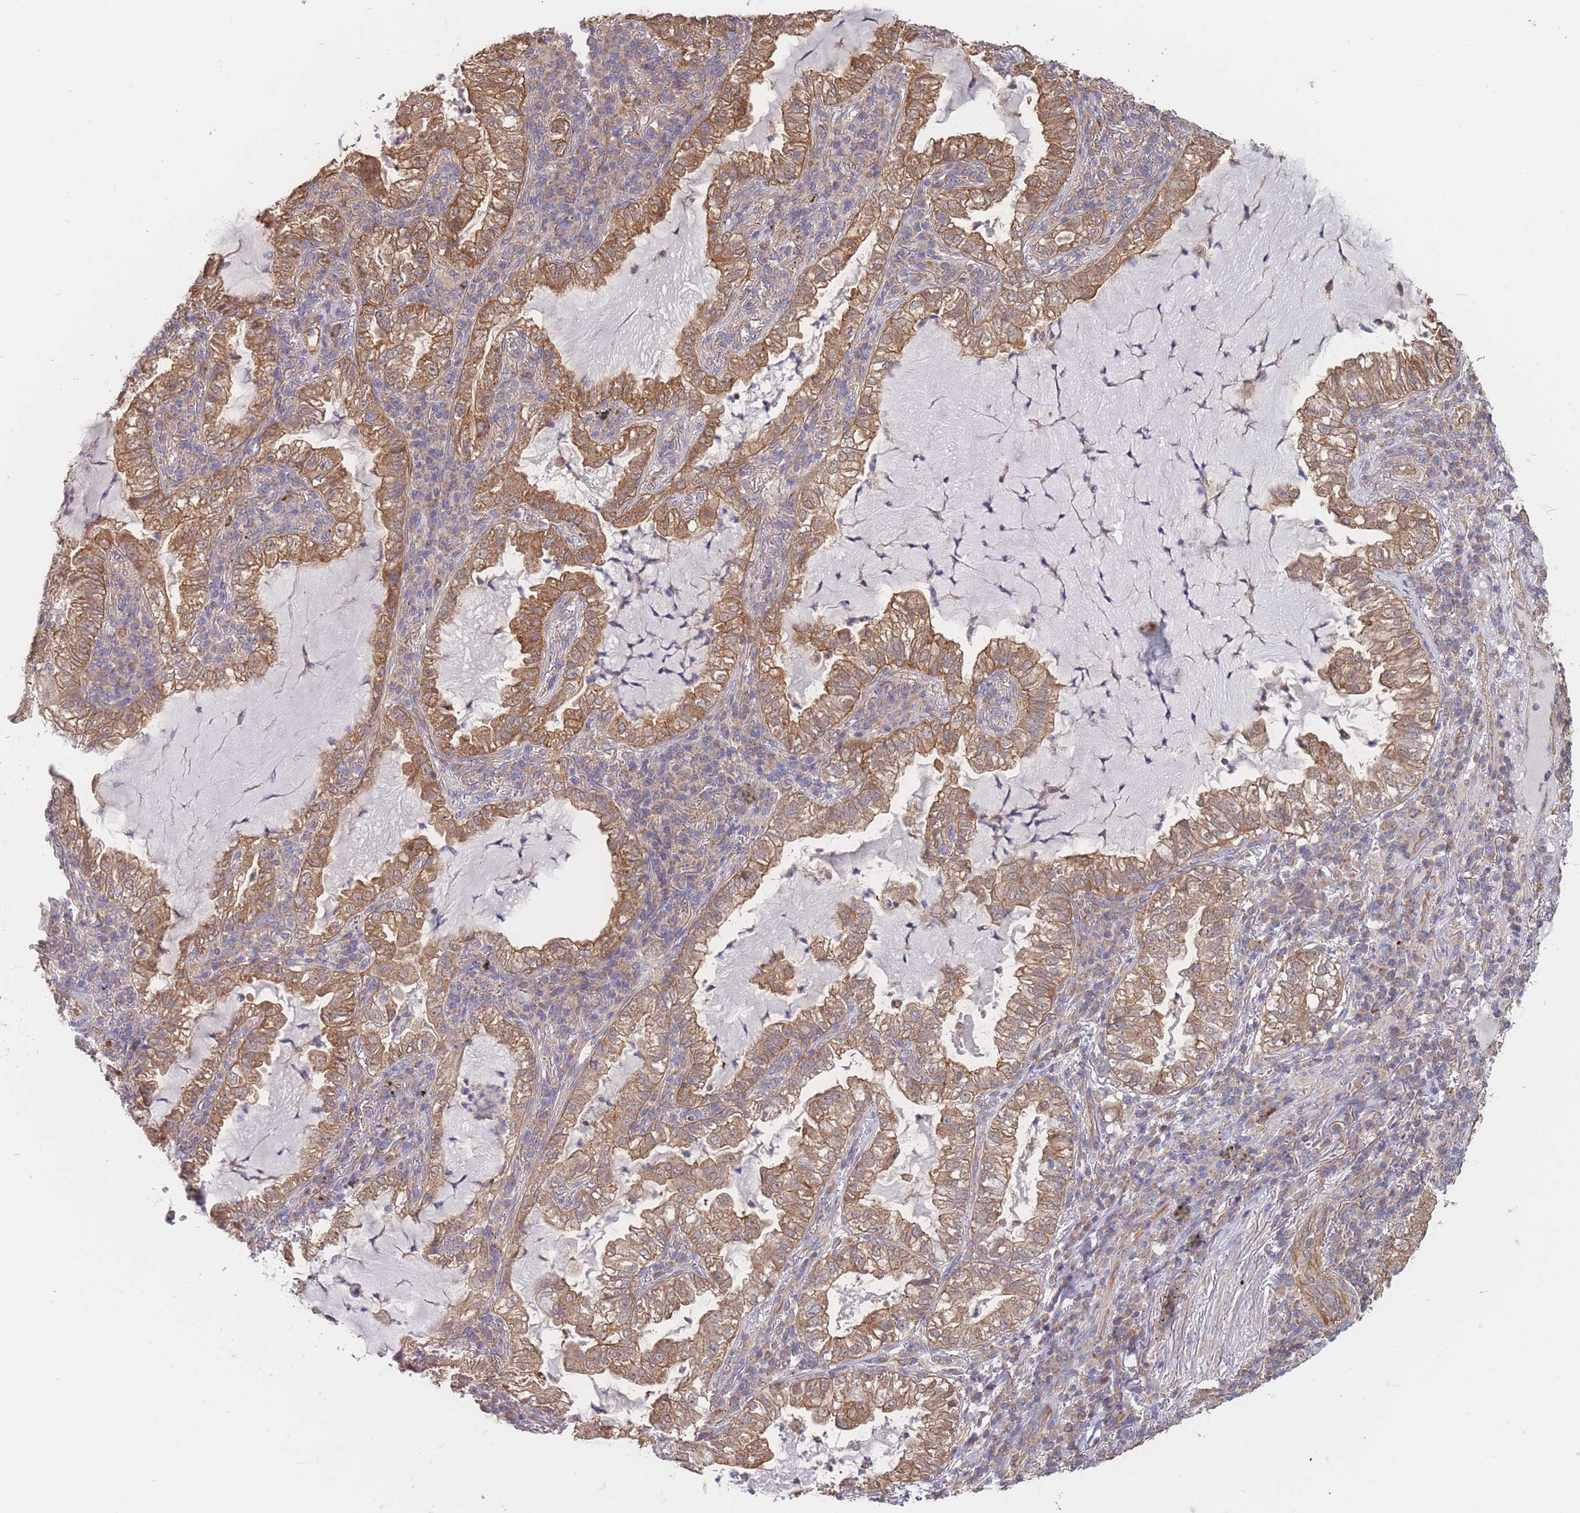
{"staining": {"intensity": "moderate", "quantity": ">75%", "location": "cytoplasmic/membranous"}, "tissue": "lung cancer", "cell_type": "Tumor cells", "image_type": "cancer", "snomed": [{"axis": "morphology", "description": "Adenocarcinoma, NOS"}, {"axis": "topography", "description": "Lung"}], "caption": "A medium amount of moderate cytoplasmic/membranous staining is seen in about >75% of tumor cells in lung adenocarcinoma tissue. The staining was performed using DAB (3,3'-diaminobenzidine) to visualize the protein expression in brown, while the nuclei were stained in blue with hematoxylin (Magnification: 20x).", "gene": "MRPS18B", "patient": {"sex": "female", "age": 73}}